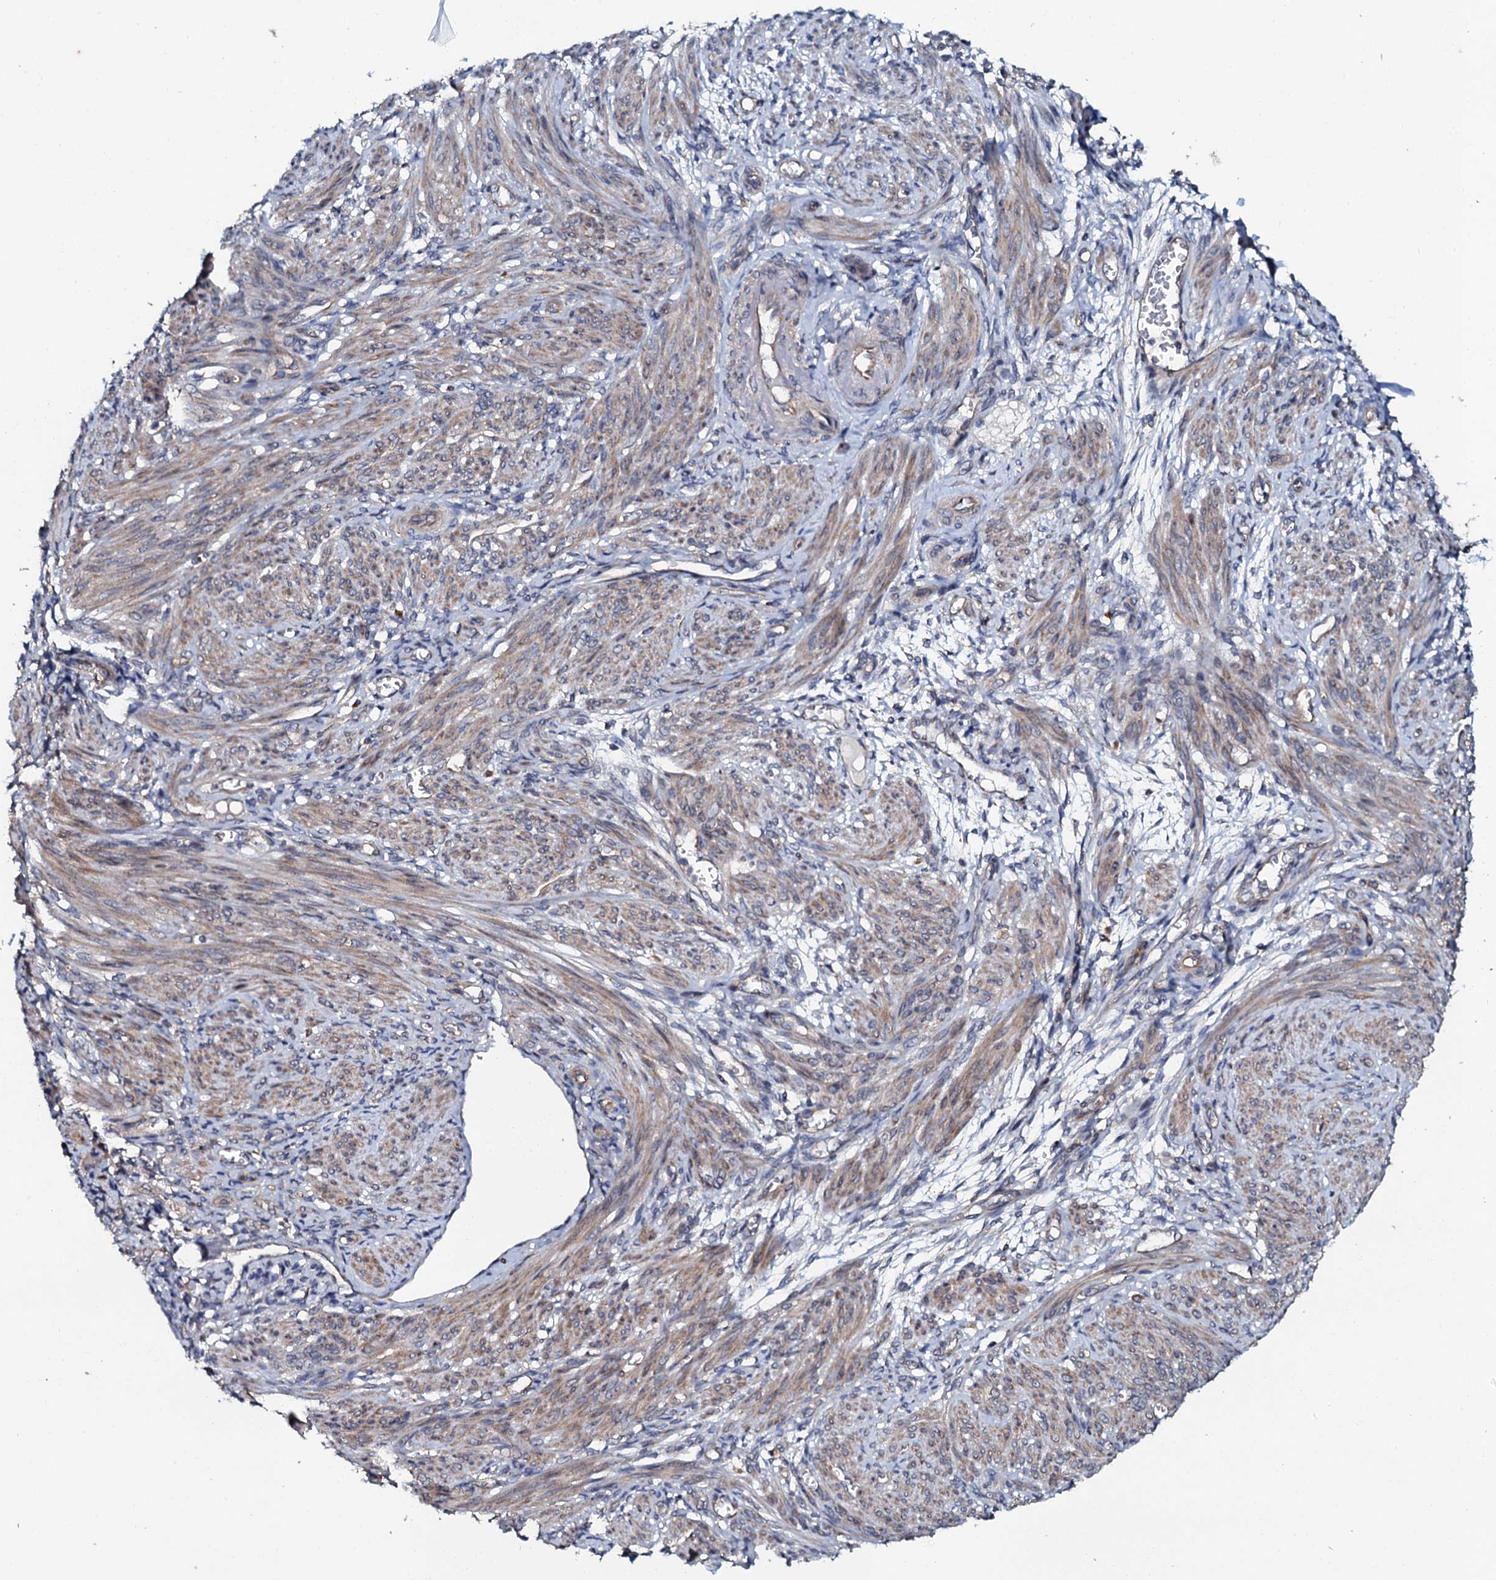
{"staining": {"intensity": "weak", "quantity": ">75%", "location": "cytoplasmic/membranous"}, "tissue": "smooth muscle", "cell_type": "Smooth muscle cells", "image_type": "normal", "snomed": [{"axis": "morphology", "description": "Normal tissue, NOS"}, {"axis": "topography", "description": "Smooth muscle"}], "caption": "Immunohistochemistry (IHC) photomicrograph of normal human smooth muscle stained for a protein (brown), which reveals low levels of weak cytoplasmic/membranous expression in approximately >75% of smooth muscle cells.", "gene": "GLCE", "patient": {"sex": "female", "age": 39}}